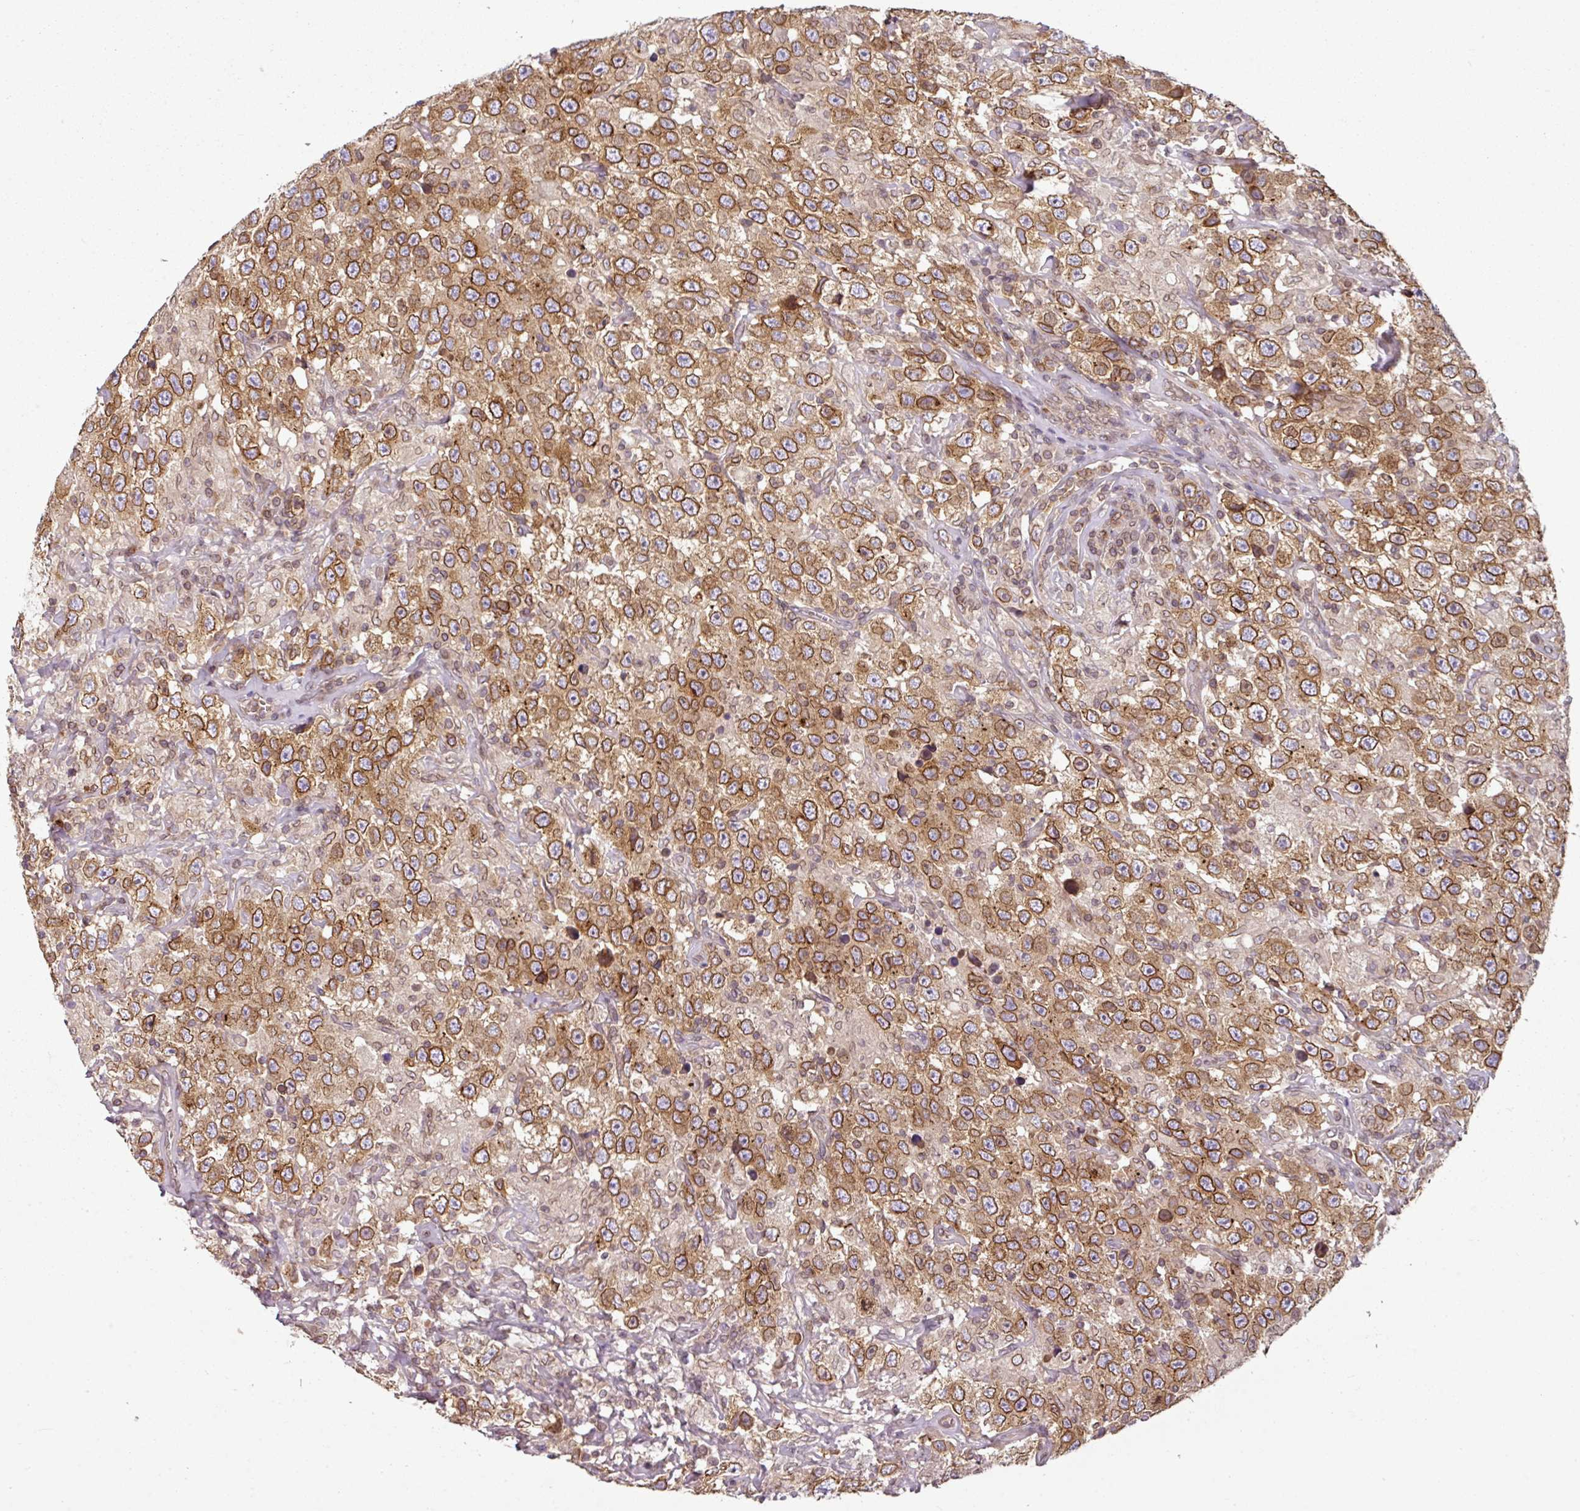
{"staining": {"intensity": "strong", "quantity": ">75%", "location": "cytoplasmic/membranous,nuclear"}, "tissue": "testis cancer", "cell_type": "Tumor cells", "image_type": "cancer", "snomed": [{"axis": "morphology", "description": "Seminoma, NOS"}, {"axis": "topography", "description": "Testis"}], "caption": "IHC of human testis seminoma displays high levels of strong cytoplasmic/membranous and nuclear expression in approximately >75% of tumor cells.", "gene": "RANGAP1", "patient": {"sex": "male", "age": 41}}